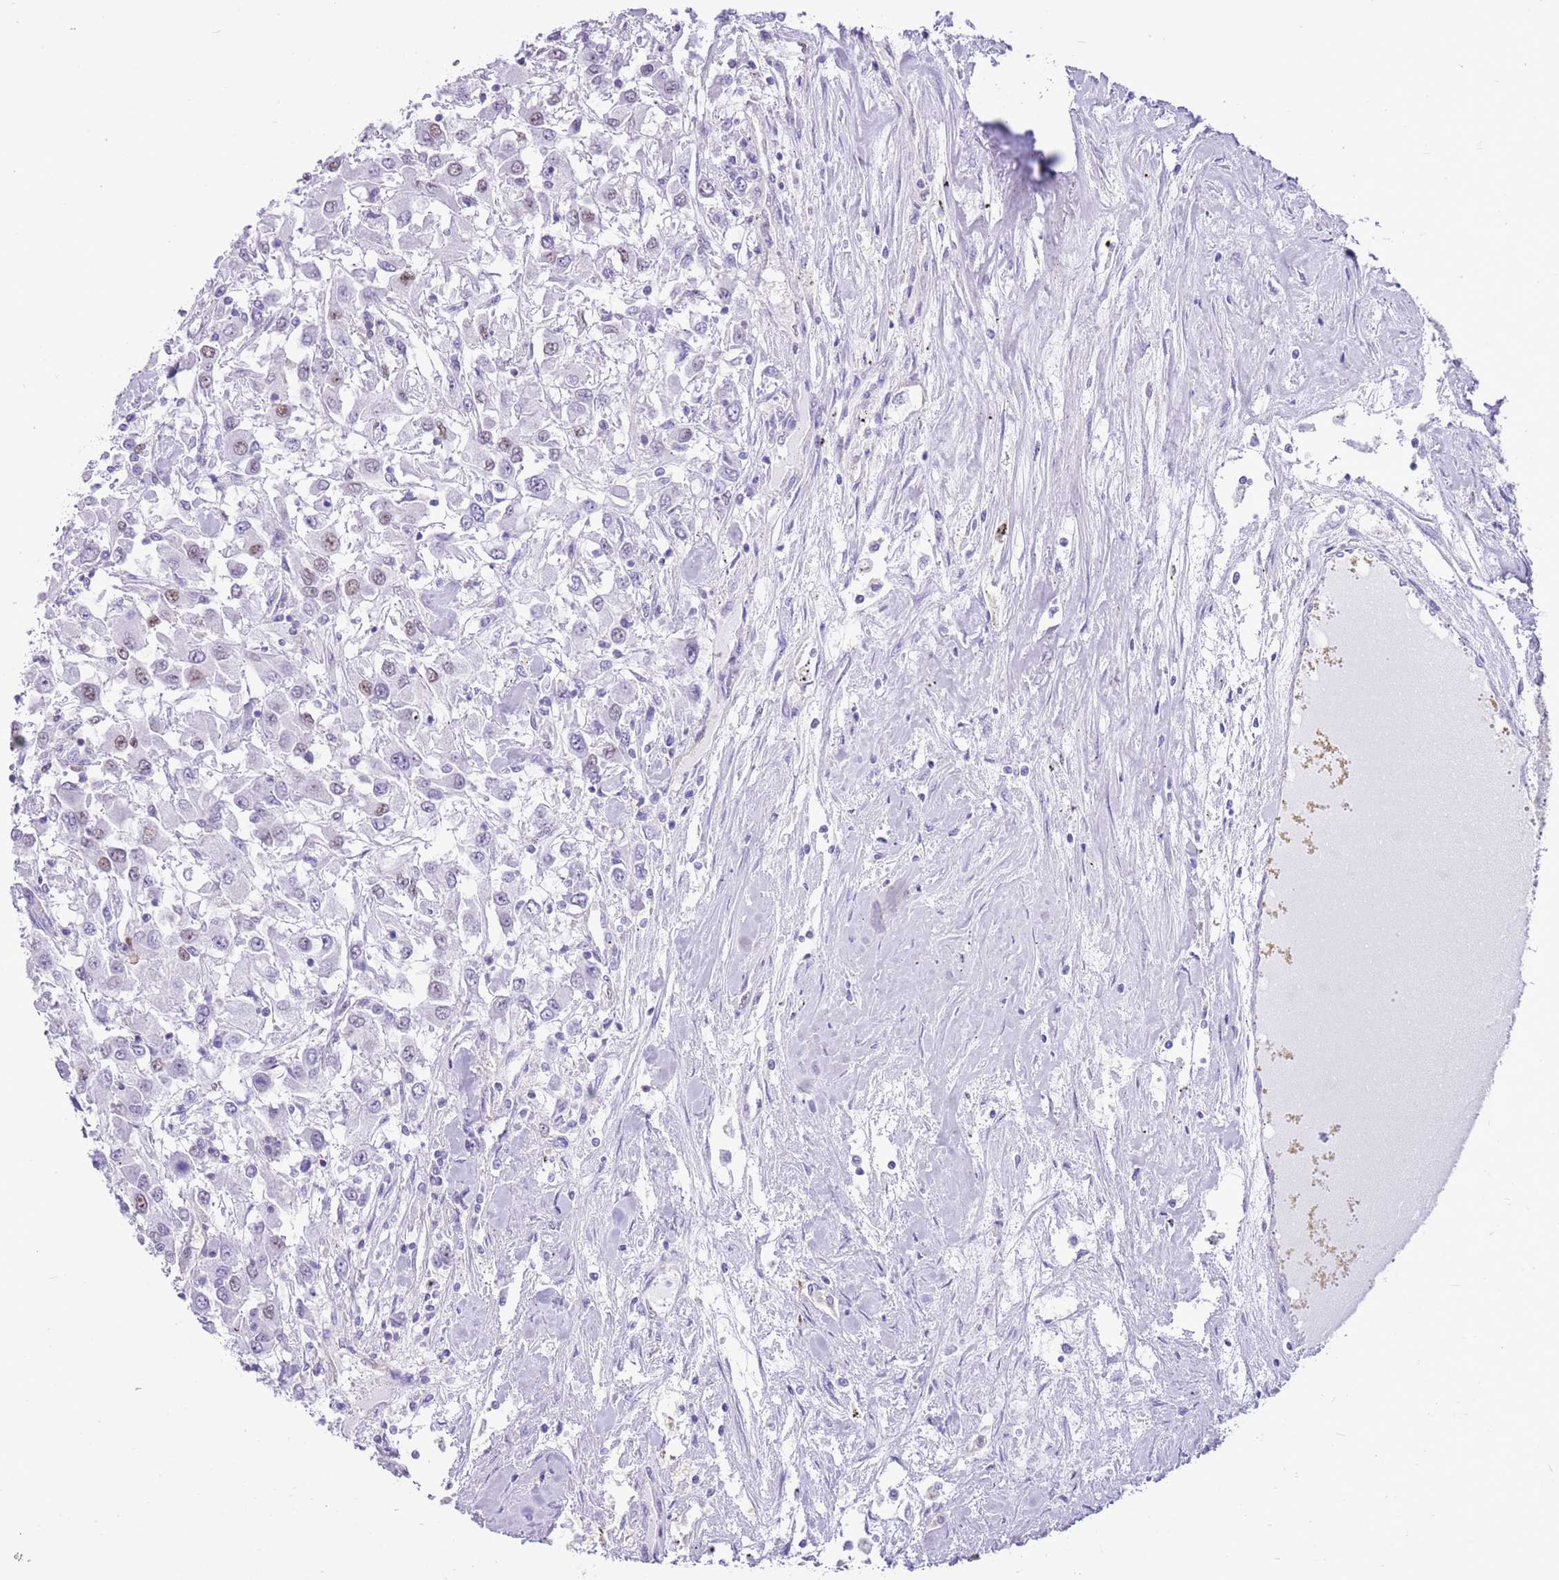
{"staining": {"intensity": "weak", "quantity": "<25%", "location": "nuclear"}, "tissue": "renal cancer", "cell_type": "Tumor cells", "image_type": "cancer", "snomed": [{"axis": "morphology", "description": "Adenocarcinoma, NOS"}, {"axis": "topography", "description": "Kidney"}], "caption": "The micrograph exhibits no staining of tumor cells in renal cancer.", "gene": "DDI2", "patient": {"sex": "female", "age": 67}}